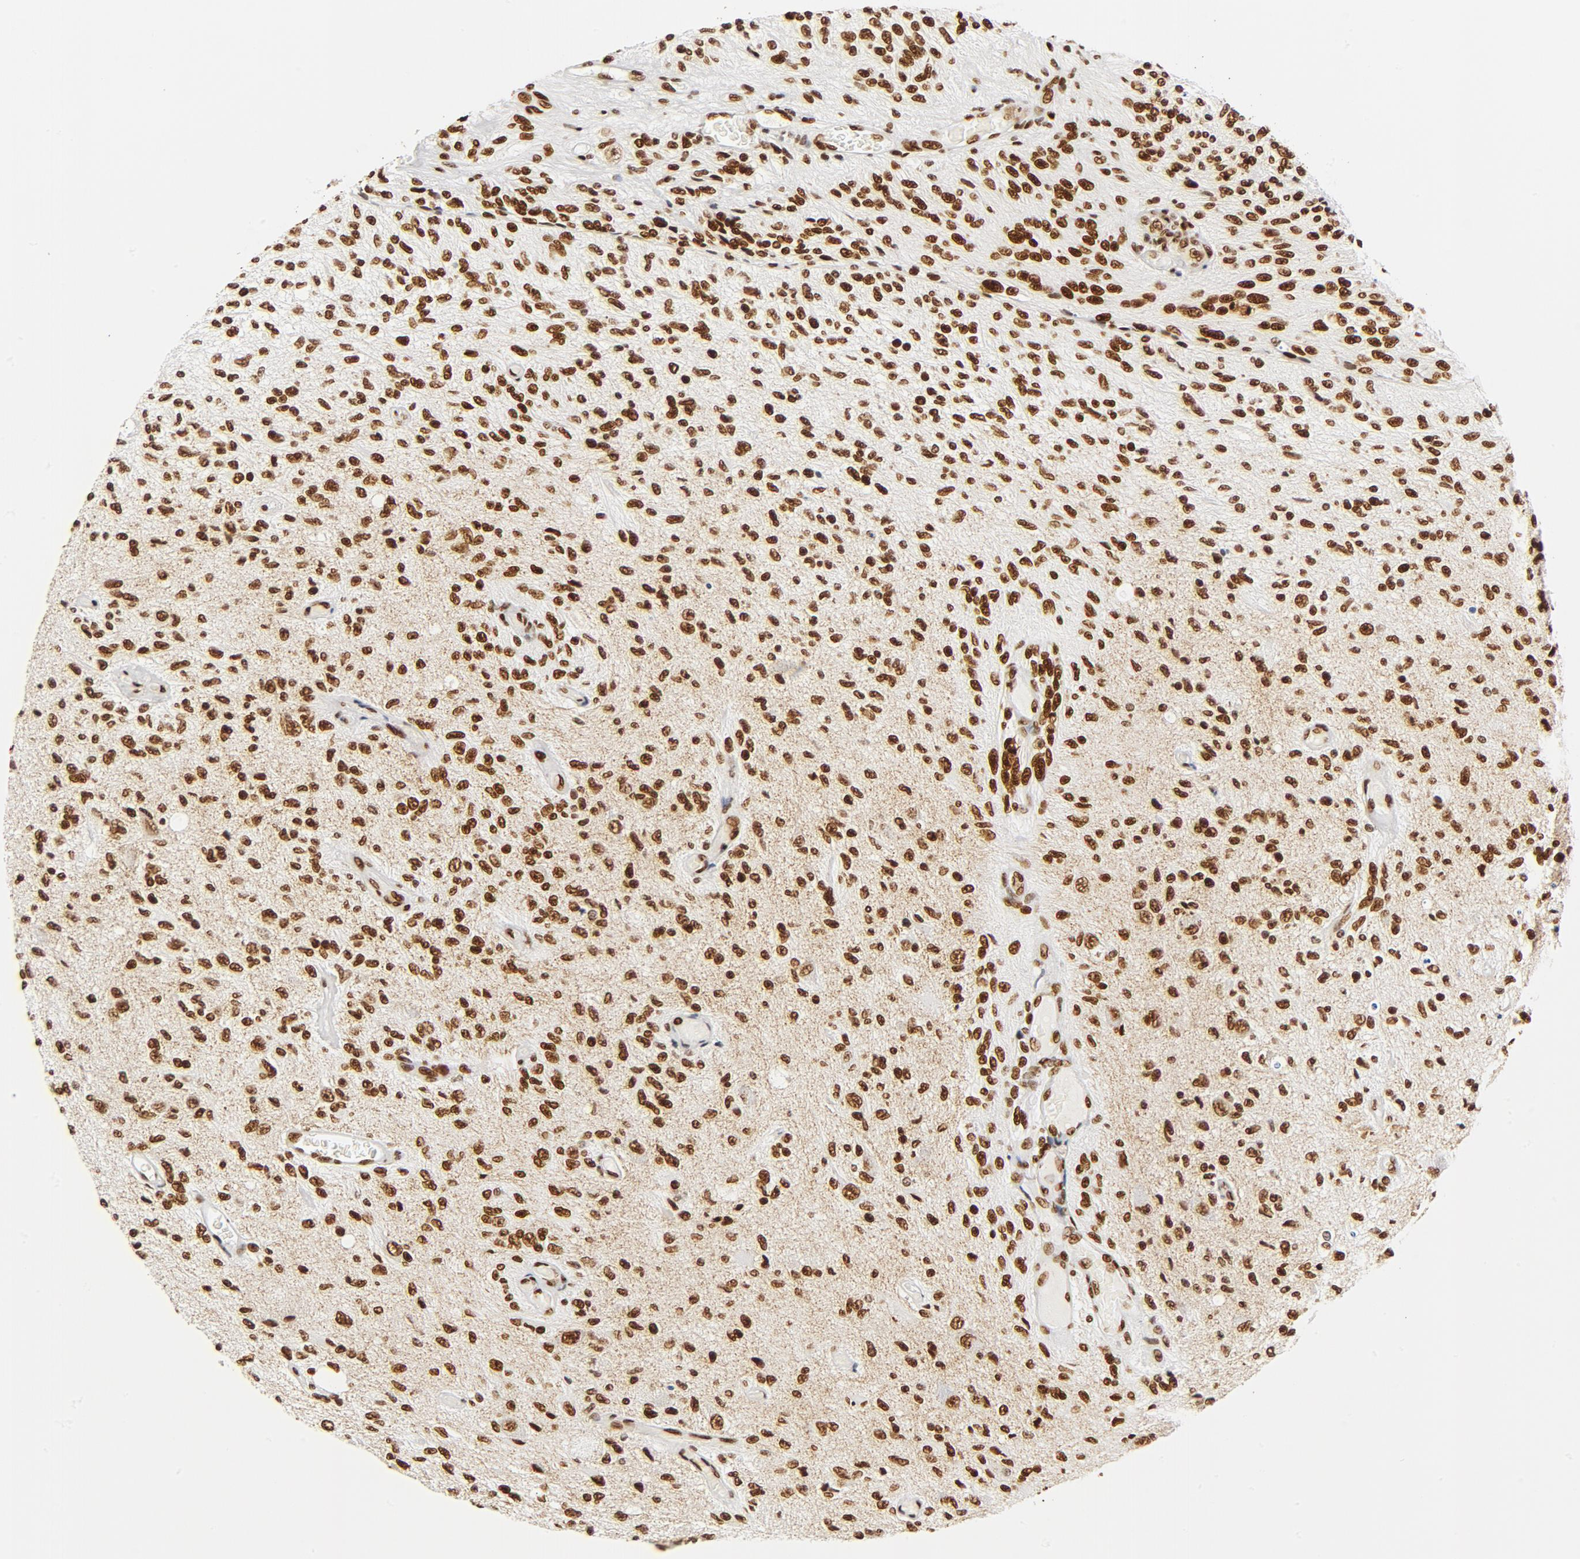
{"staining": {"intensity": "strong", "quantity": ">75%", "location": "nuclear"}, "tissue": "glioma", "cell_type": "Tumor cells", "image_type": "cancer", "snomed": [{"axis": "morphology", "description": "Normal tissue, NOS"}, {"axis": "morphology", "description": "Glioma, malignant, High grade"}, {"axis": "topography", "description": "Cerebral cortex"}], "caption": "Immunohistochemistry (IHC) micrograph of human glioma stained for a protein (brown), which exhibits high levels of strong nuclear expression in approximately >75% of tumor cells.", "gene": "CTBP1", "patient": {"sex": "male", "age": 77}}